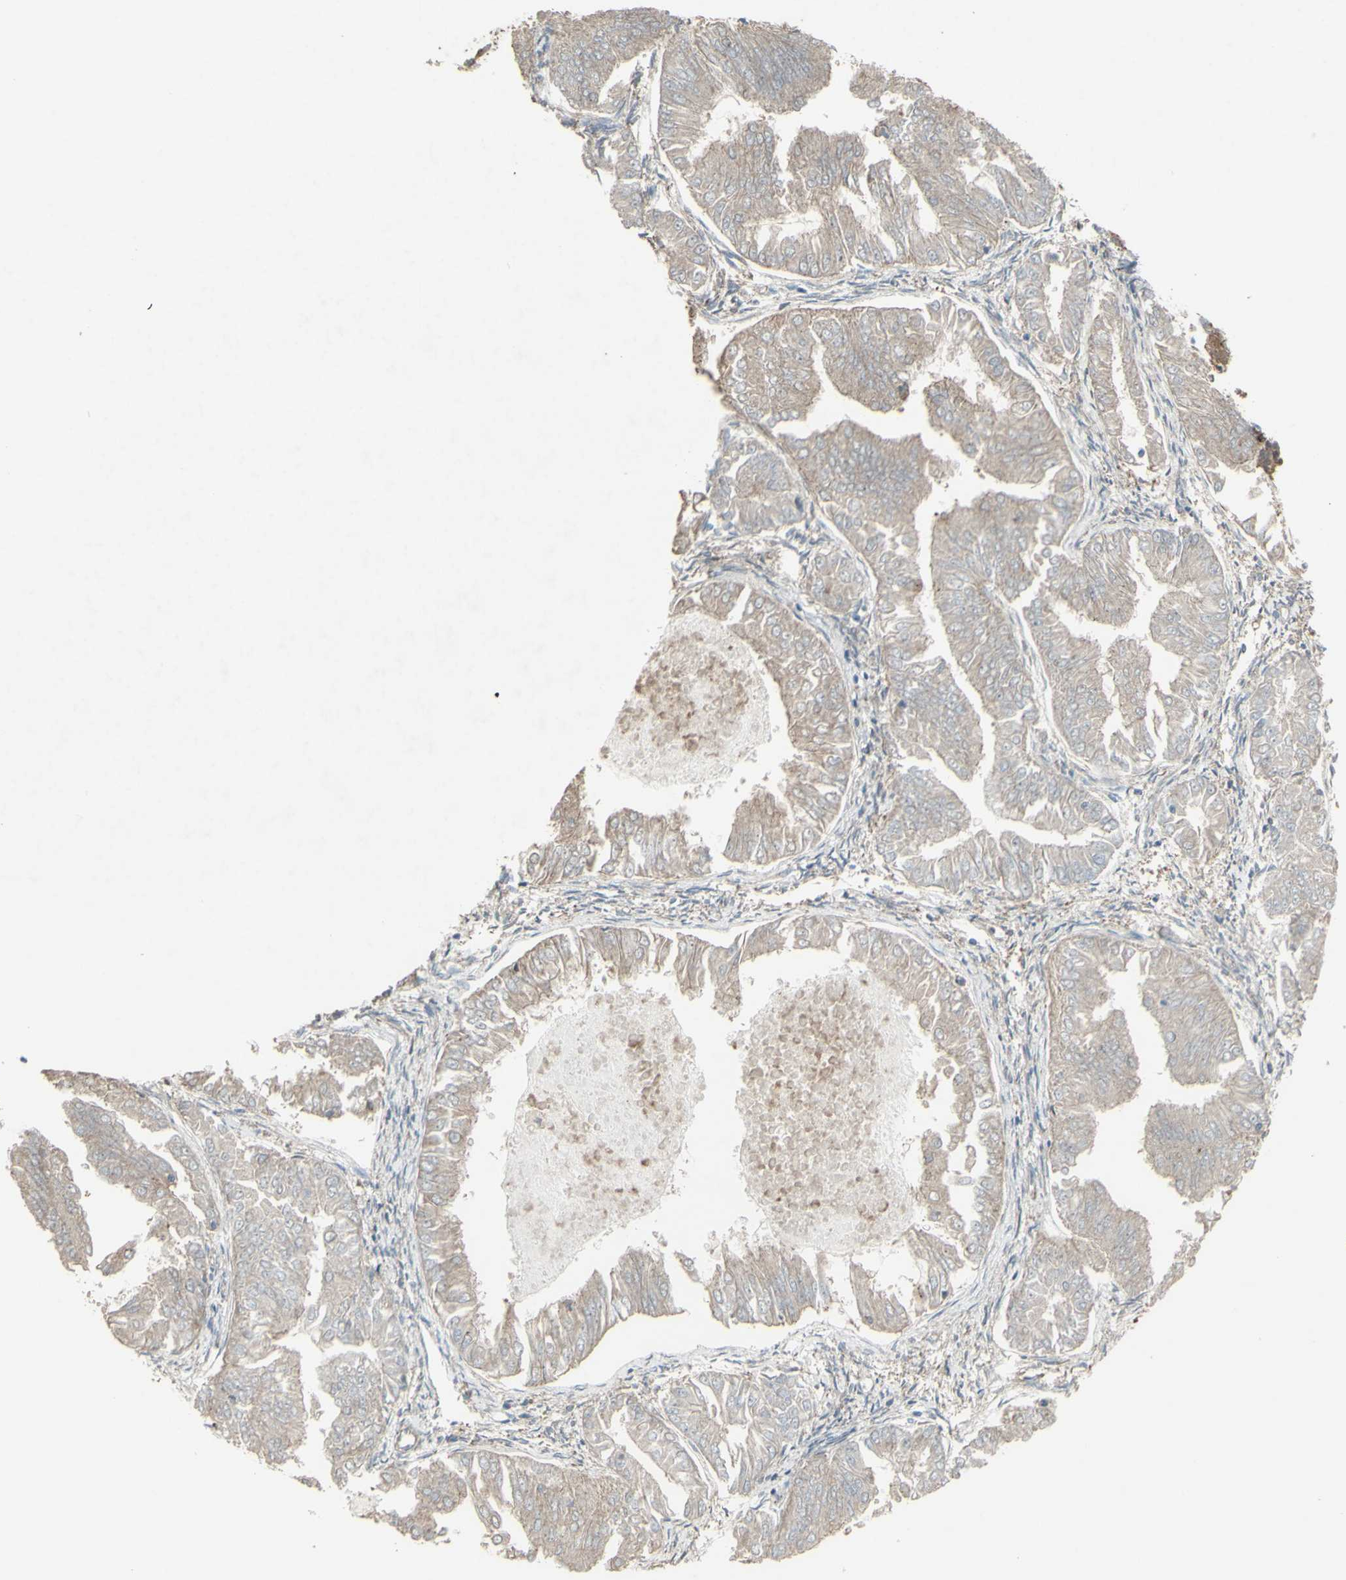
{"staining": {"intensity": "weak", "quantity": ">75%", "location": "cytoplasmic/membranous"}, "tissue": "endometrial cancer", "cell_type": "Tumor cells", "image_type": "cancer", "snomed": [{"axis": "morphology", "description": "Adenocarcinoma, NOS"}, {"axis": "topography", "description": "Endometrium"}], "caption": "Immunohistochemistry micrograph of neoplastic tissue: adenocarcinoma (endometrial) stained using immunohistochemistry (IHC) shows low levels of weak protein expression localized specifically in the cytoplasmic/membranous of tumor cells, appearing as a cytoplasmic/membranous brown color.", "gene": "FXYD3", "patient": {"sex": "female", "age": 53}}